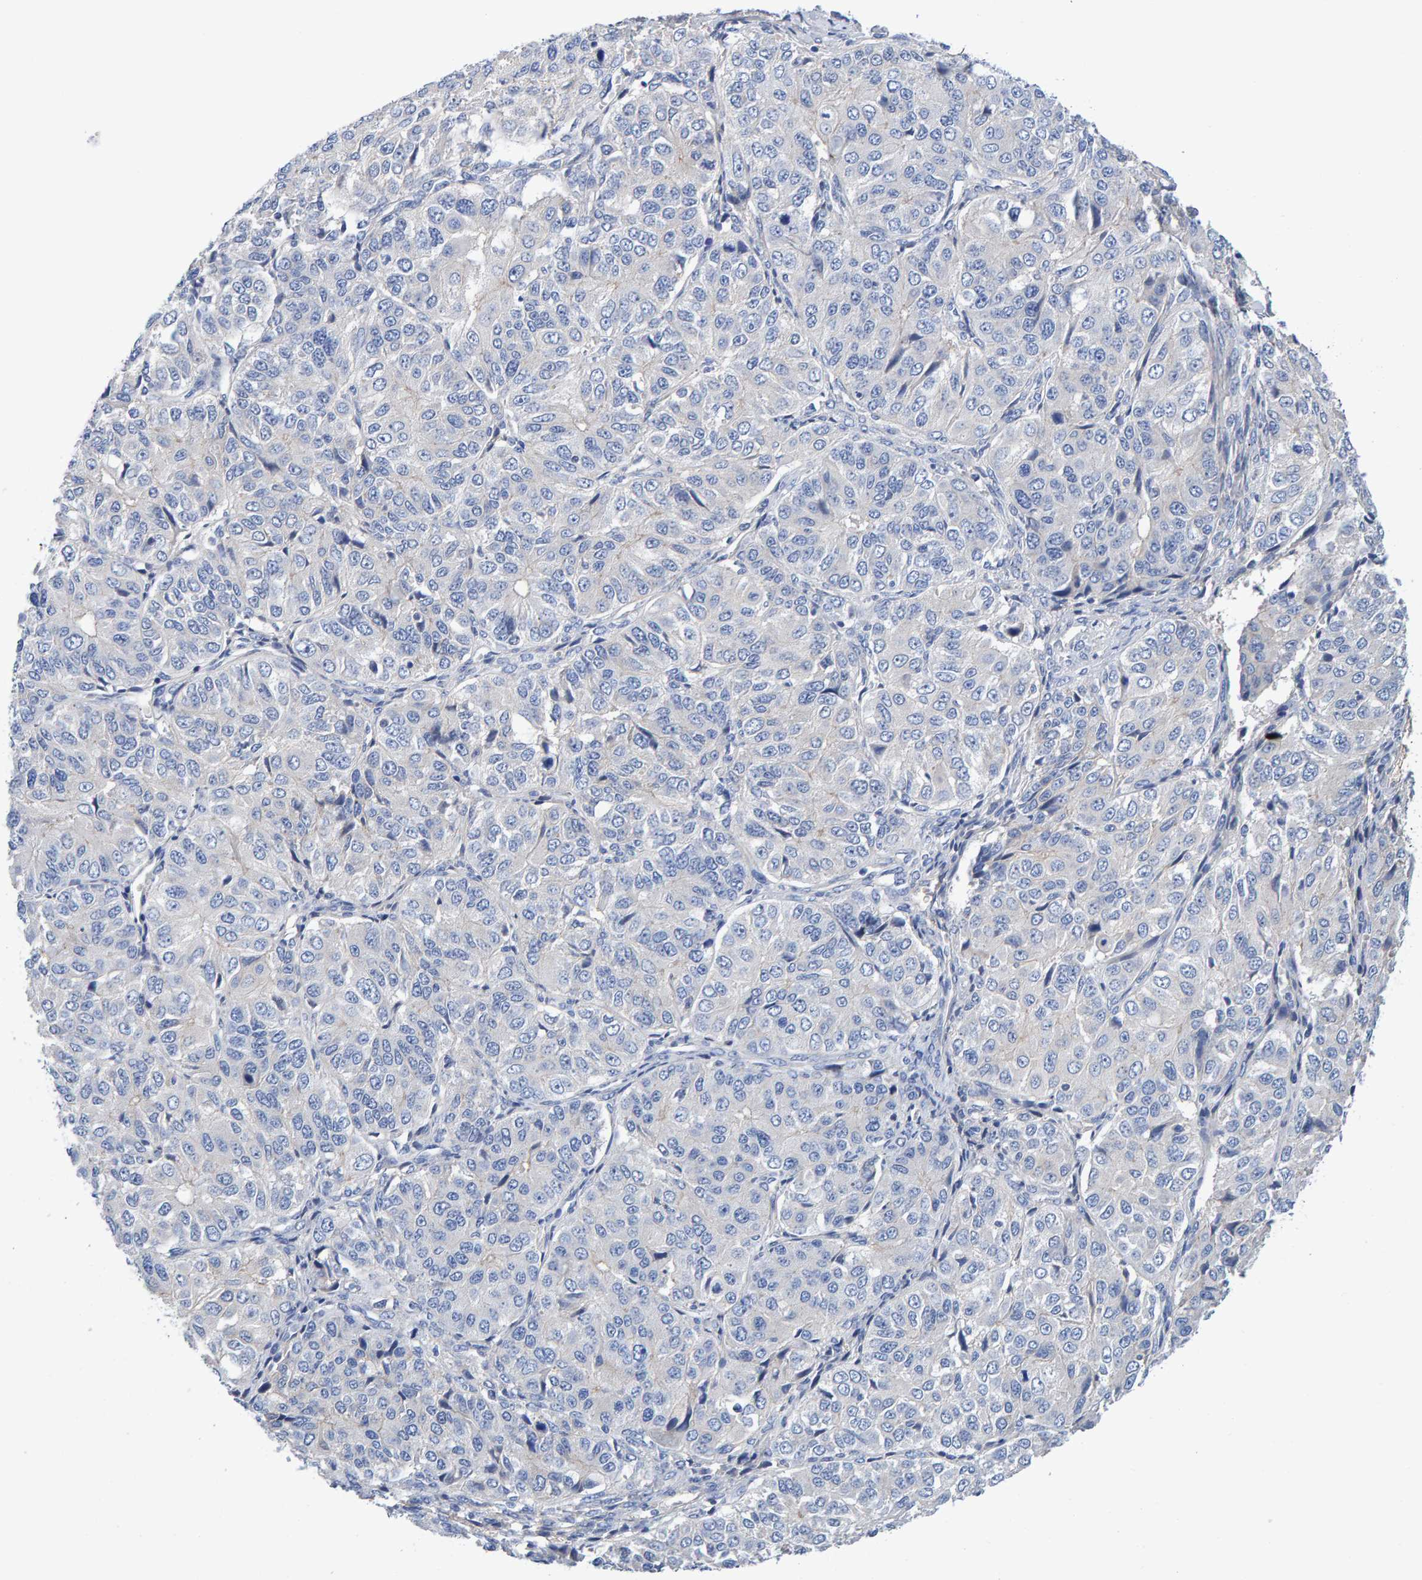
{"staining": {"intensity": "negative", "quantity": "none", "location": "none"}, "tissue": "ovarian cancer", "cell_type": "Tumor cells", "image_type": "cancer", "snomed": [{"axis": "morphology", "description": "Carcinoma, endometroid"}, {"axis": "topography", "description": "Ovary"}], "caption": "A histopathology image of ovarian cancer (endometroid carcinoma) stained for a protein reveals no brown staining in tumor cells.", "gene": "EFR3A", "patient": {"sex": "female", "age": 51}}